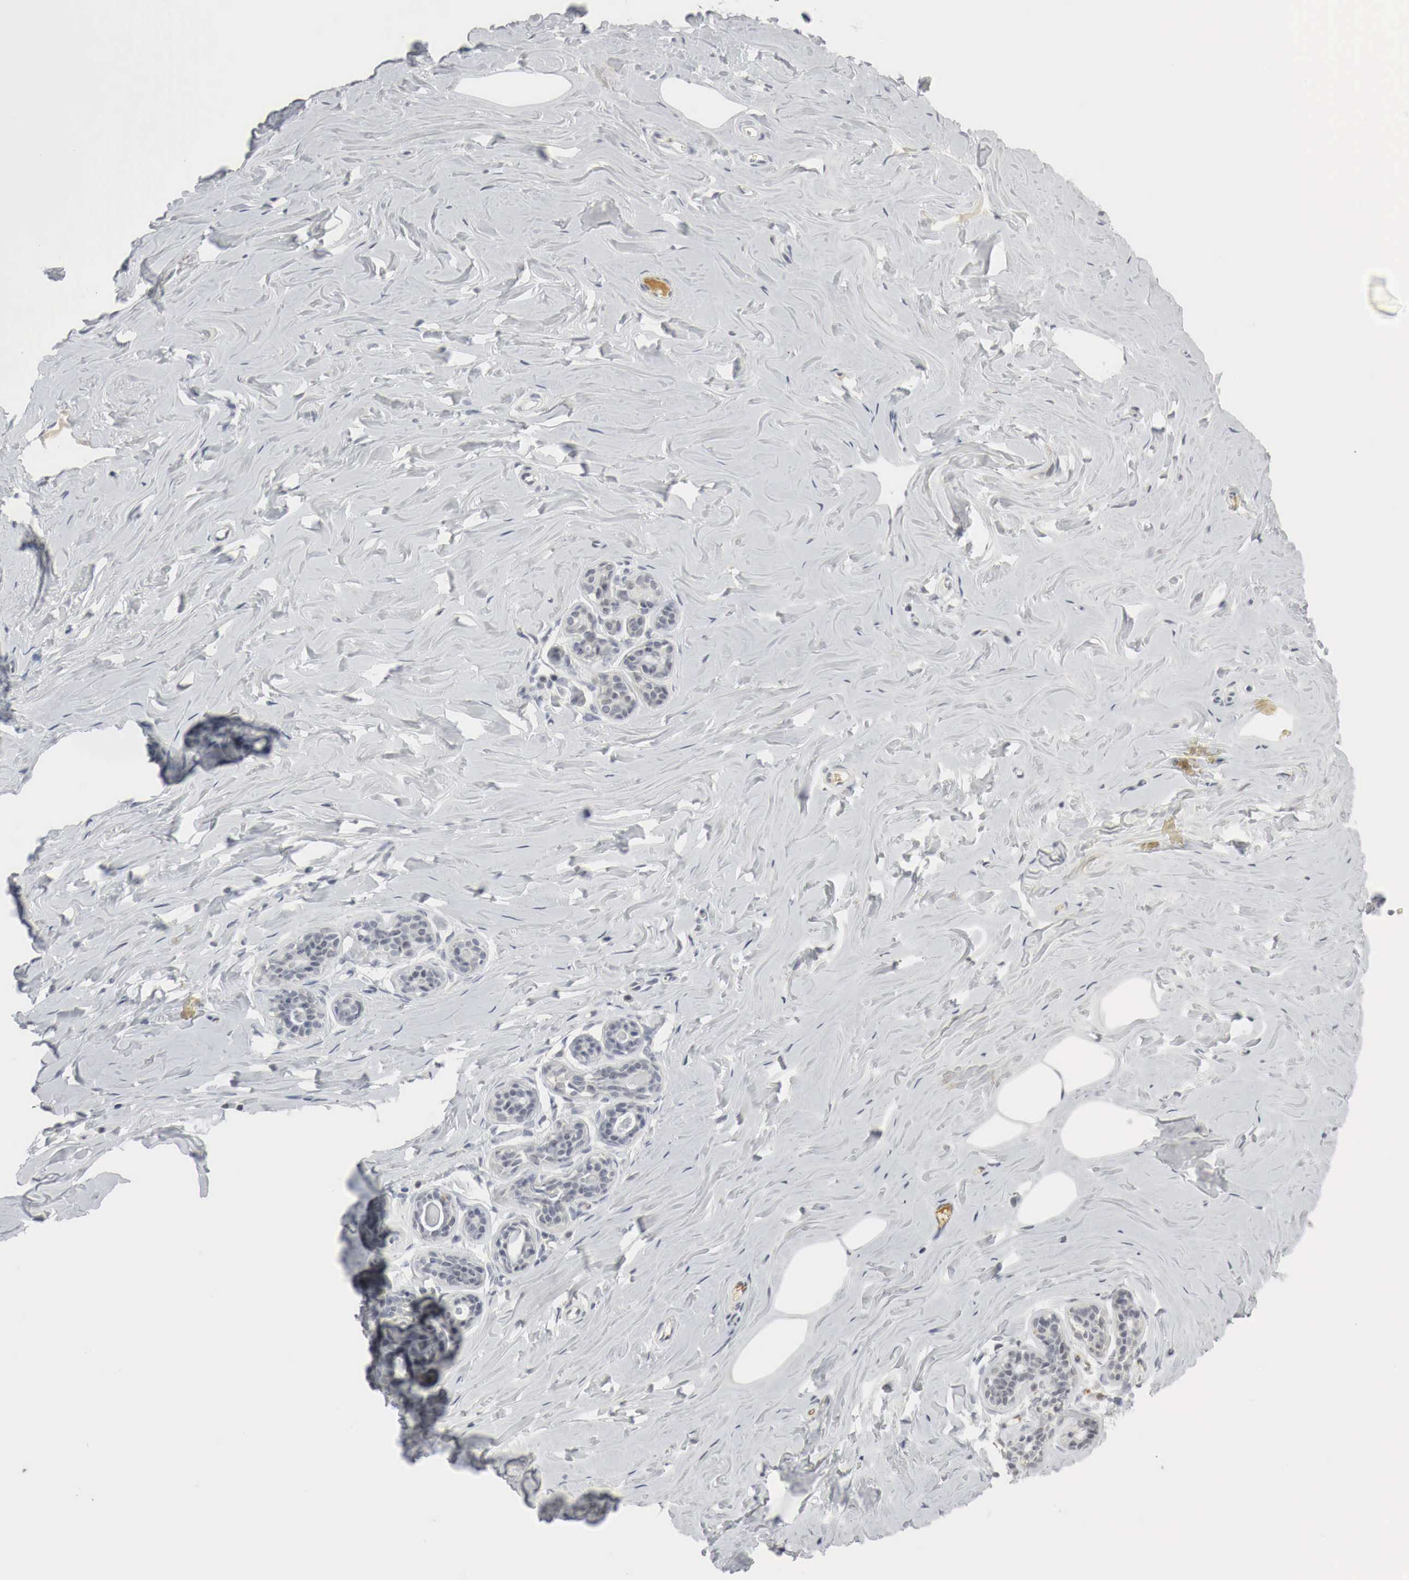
{"staining": {"intensity": "negative", "quantity": "none", "location": "none"}, "tissue": "breast", "cell_type": "Adipocytes", "image_type": "normal", "snomed": [{"axis": "morphology", "description": "Normal tissue, NOS"}, {"axis": "topography", "description": "Breast"}], "caption": "Breast was stained to show a protein in brown. There is no significant expression in adipocytes.", "gene": "MYC", "patient": {"sex": "female", "age": 45}}